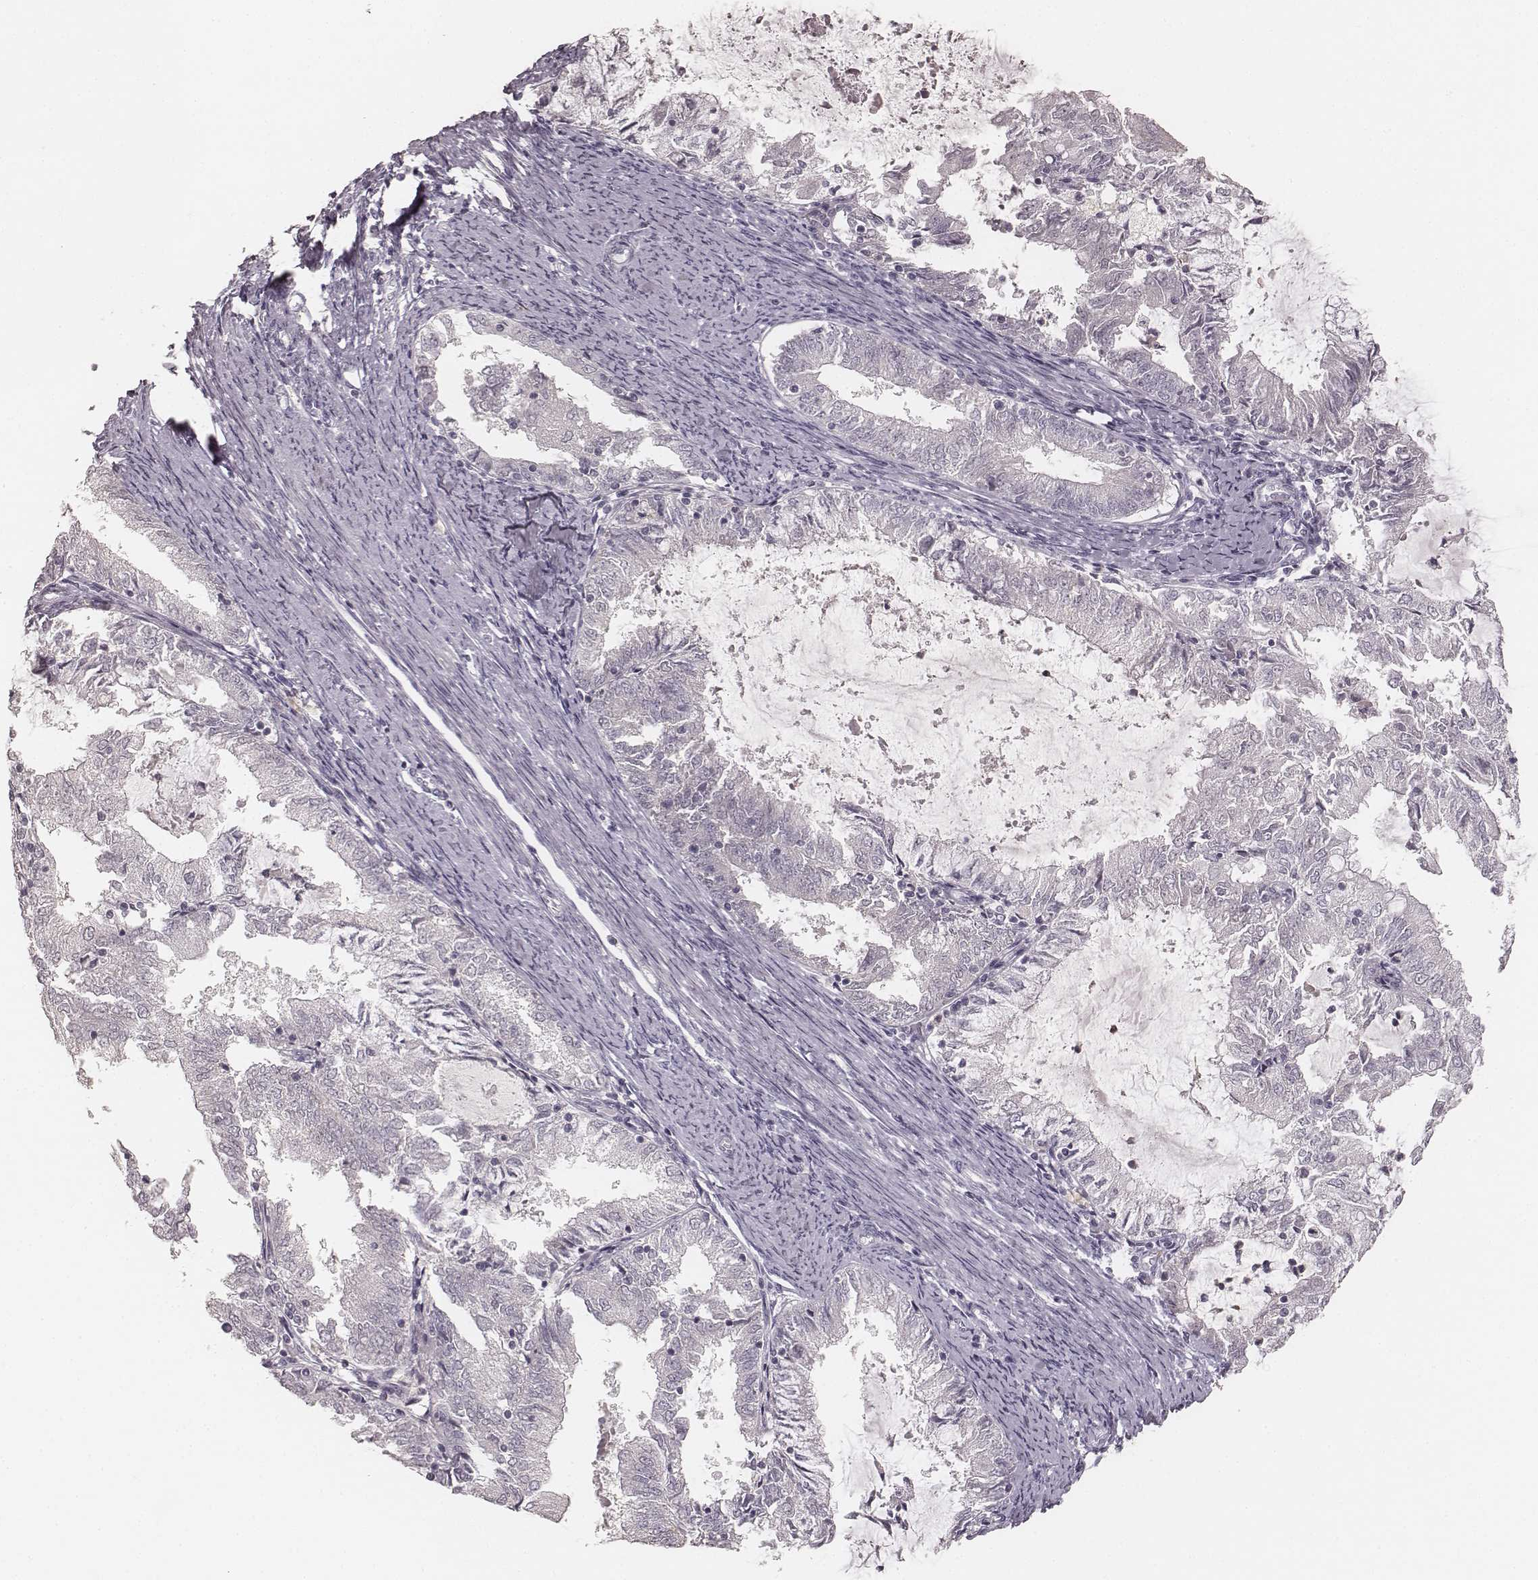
{"staining": {"intensity": "negative", "quantity": "none", "location": "none"}, "tissue": "endometrial cancer", "cell_type": "Tumor cells", "image_type": "cancer", "snomed": [{"axis": "morphology", "description": "Adenocarcinoma, NOS"}, {"axis": "topography", "description": "Endometrium"}], "caption": "DAB (3,3'-diaminobenzidine) immunohistochemical staining of human endometrial cancer (adenocarcinoma) displays no significant positivity in tumor cells.", "gene": "MADCAM1", "patient": {"sex": "female", "age": 57}}